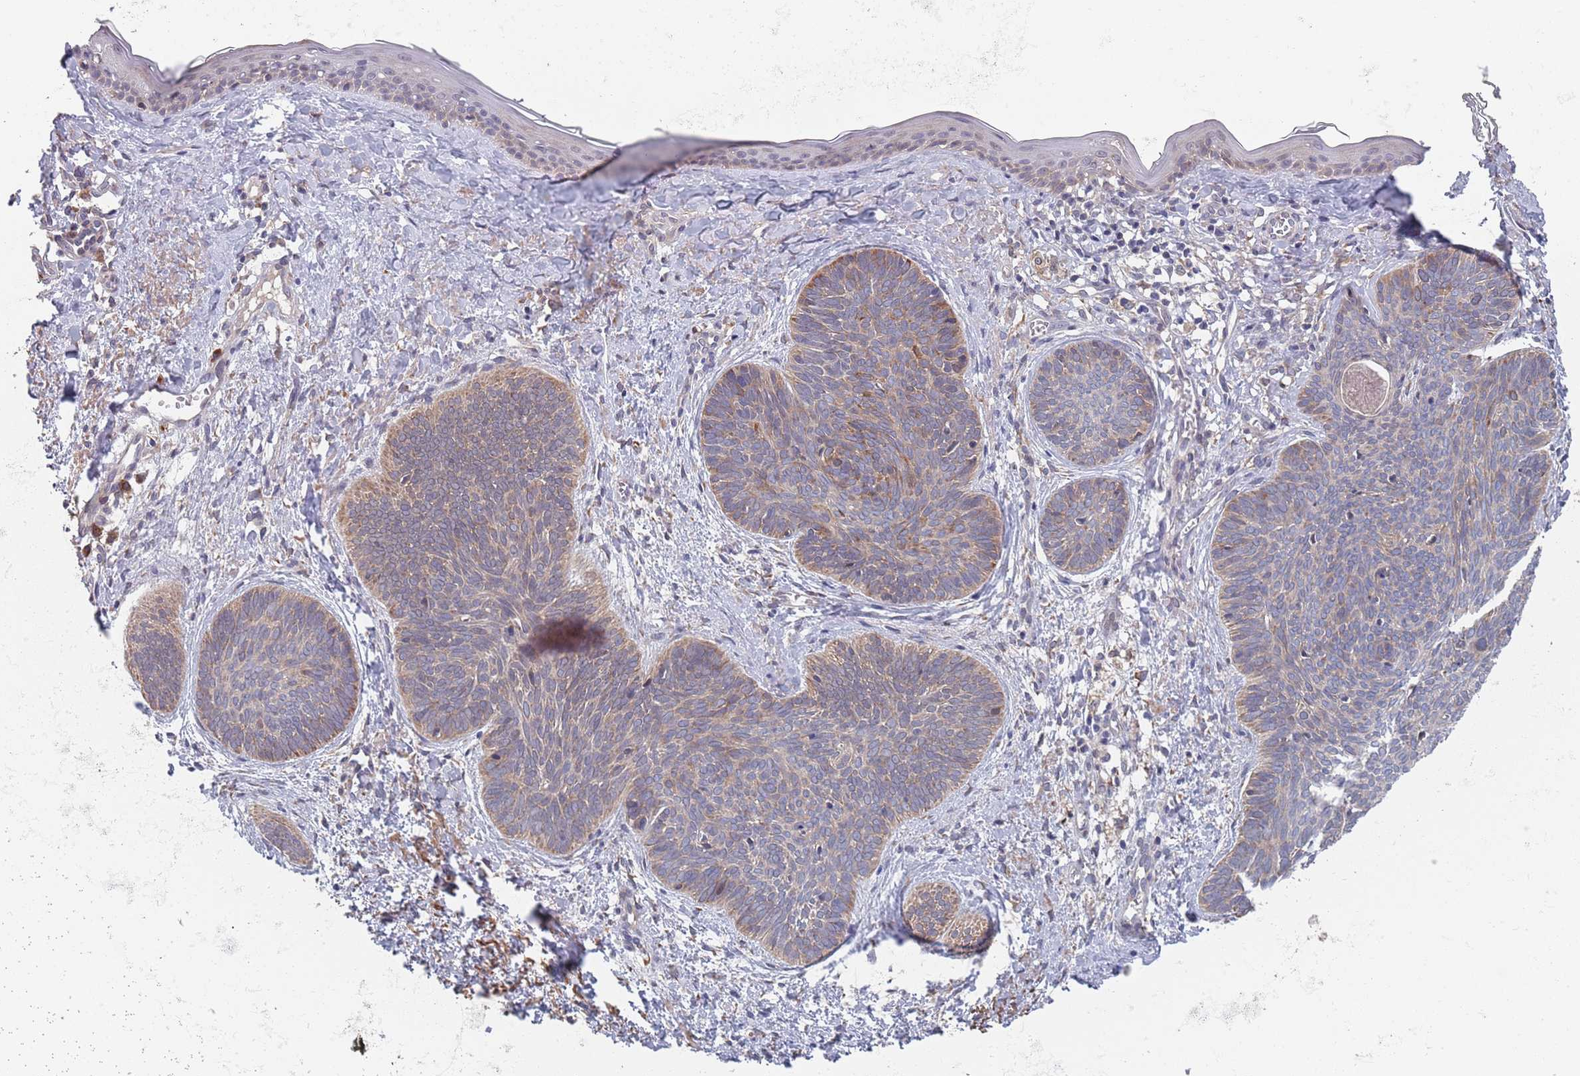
{"staining": {"intensity": "weak", "quantity": "25%-75%", "location": "cytoplasmic/membranous"}, "tissue": "skin cancer", "cell_type": "Tumor cells", "image_type": "cancer", "snomed": [{"axis": "morphology", "description": "Basal cell carcinoma"}, {"axis": "topography", "description": "Skin"}], "caption": "This is an image of immunohistochemistry (IHC) staining of skin cancer, which shows weak staining in the cytoplasmic/membranous of tumor cells.", "gene": "ZNF140", "patient": {"sex": "female", "age": 81}}